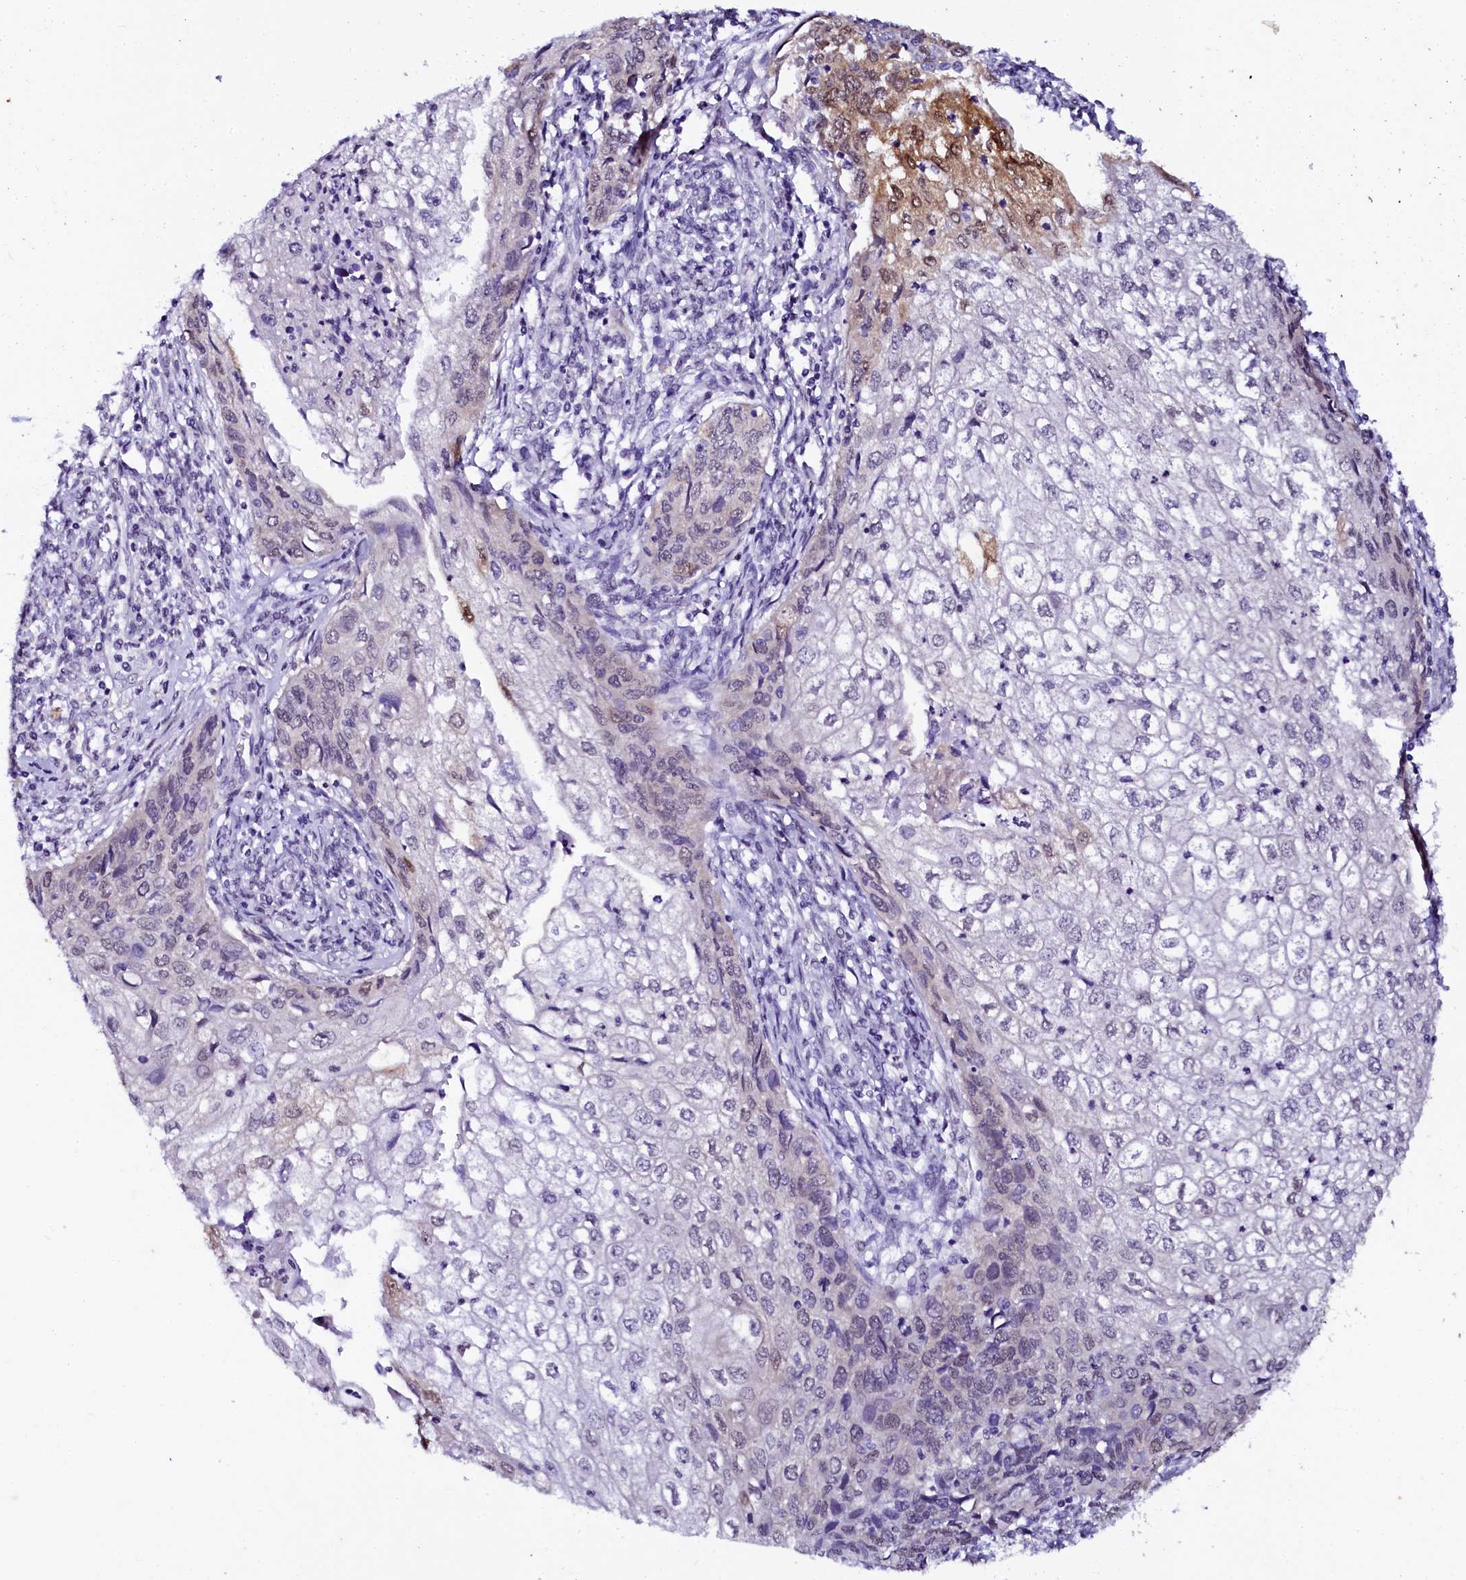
{"staining": {"intensity": "weak", "quantity": "<25%", "location": "nuclear"}, "tissue": "cervical cancer", "cell_type": "Tumor cells", "image_type": "cancer", "snomed": [{"axis": "morphology", "description": "Squamous cell carcinoma, NOS"}, {"axis": "topography", "description": "Cervix"}], "caption": "Human cervical squamous cell carcinoma stained for a protein using immunohistochemistry (IHC) reveals no positivity in tumor cells.", "gene": "SORD", "patient": {"sex": "female", "age": 67}}